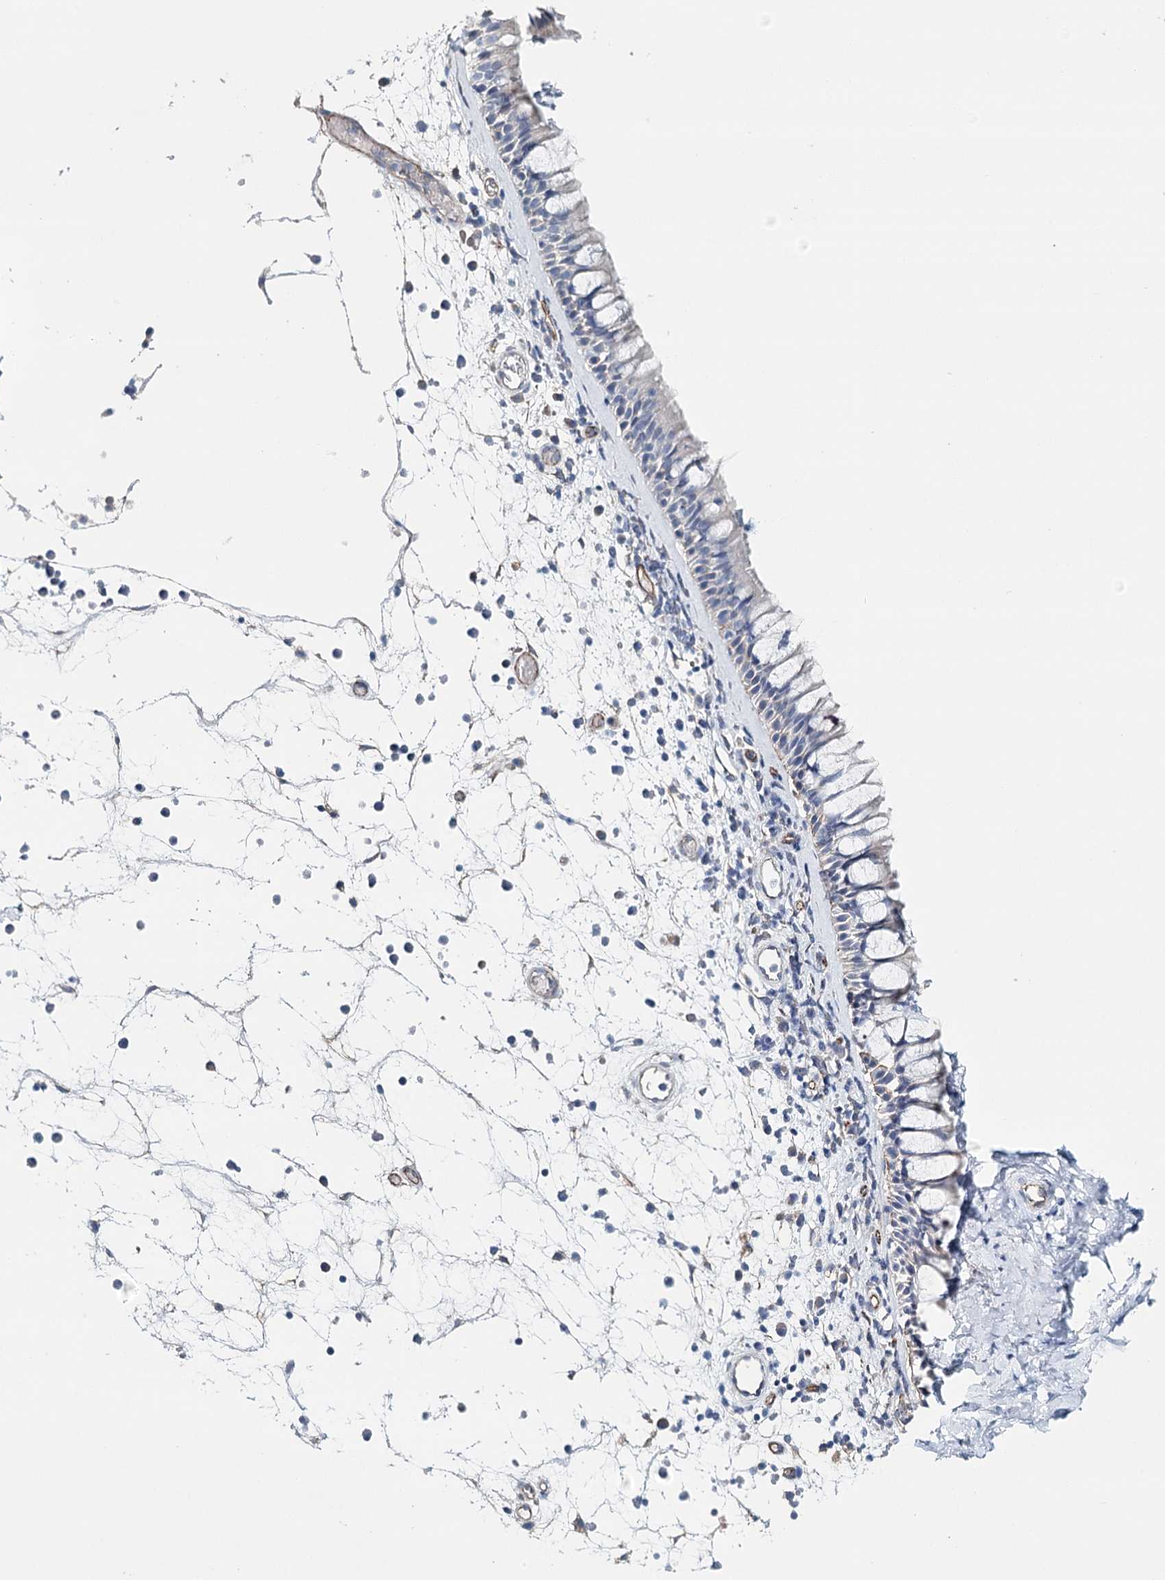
{"staining": {"intensity": "weak", "quantity": "<25%", "location": "cytoplasmic/membranous"}, "tissue": "nasopharynx", "cell_type": "Respiratory epithelial cells", "image_type": "normal", "snomed": [{"axis": "morphology", "description": "Normal tissue, NOS"}, {"axis": "morphology", "description": "Inflammation, NOS"}, {"axis": "morphology", "description": "Malignant melanoma, Metastatic site"}, {"axis": "topography", "description": "Nasopharynx"}], "caption": "This is a histopathology image of immunohistochemistry staining of benign nasopharynx, which shows no staining in respiratory epithelial cells. Nuclei are stained in blue.", "gene": "SYNPO", "patient": {"sex": "male", "age": 70}}